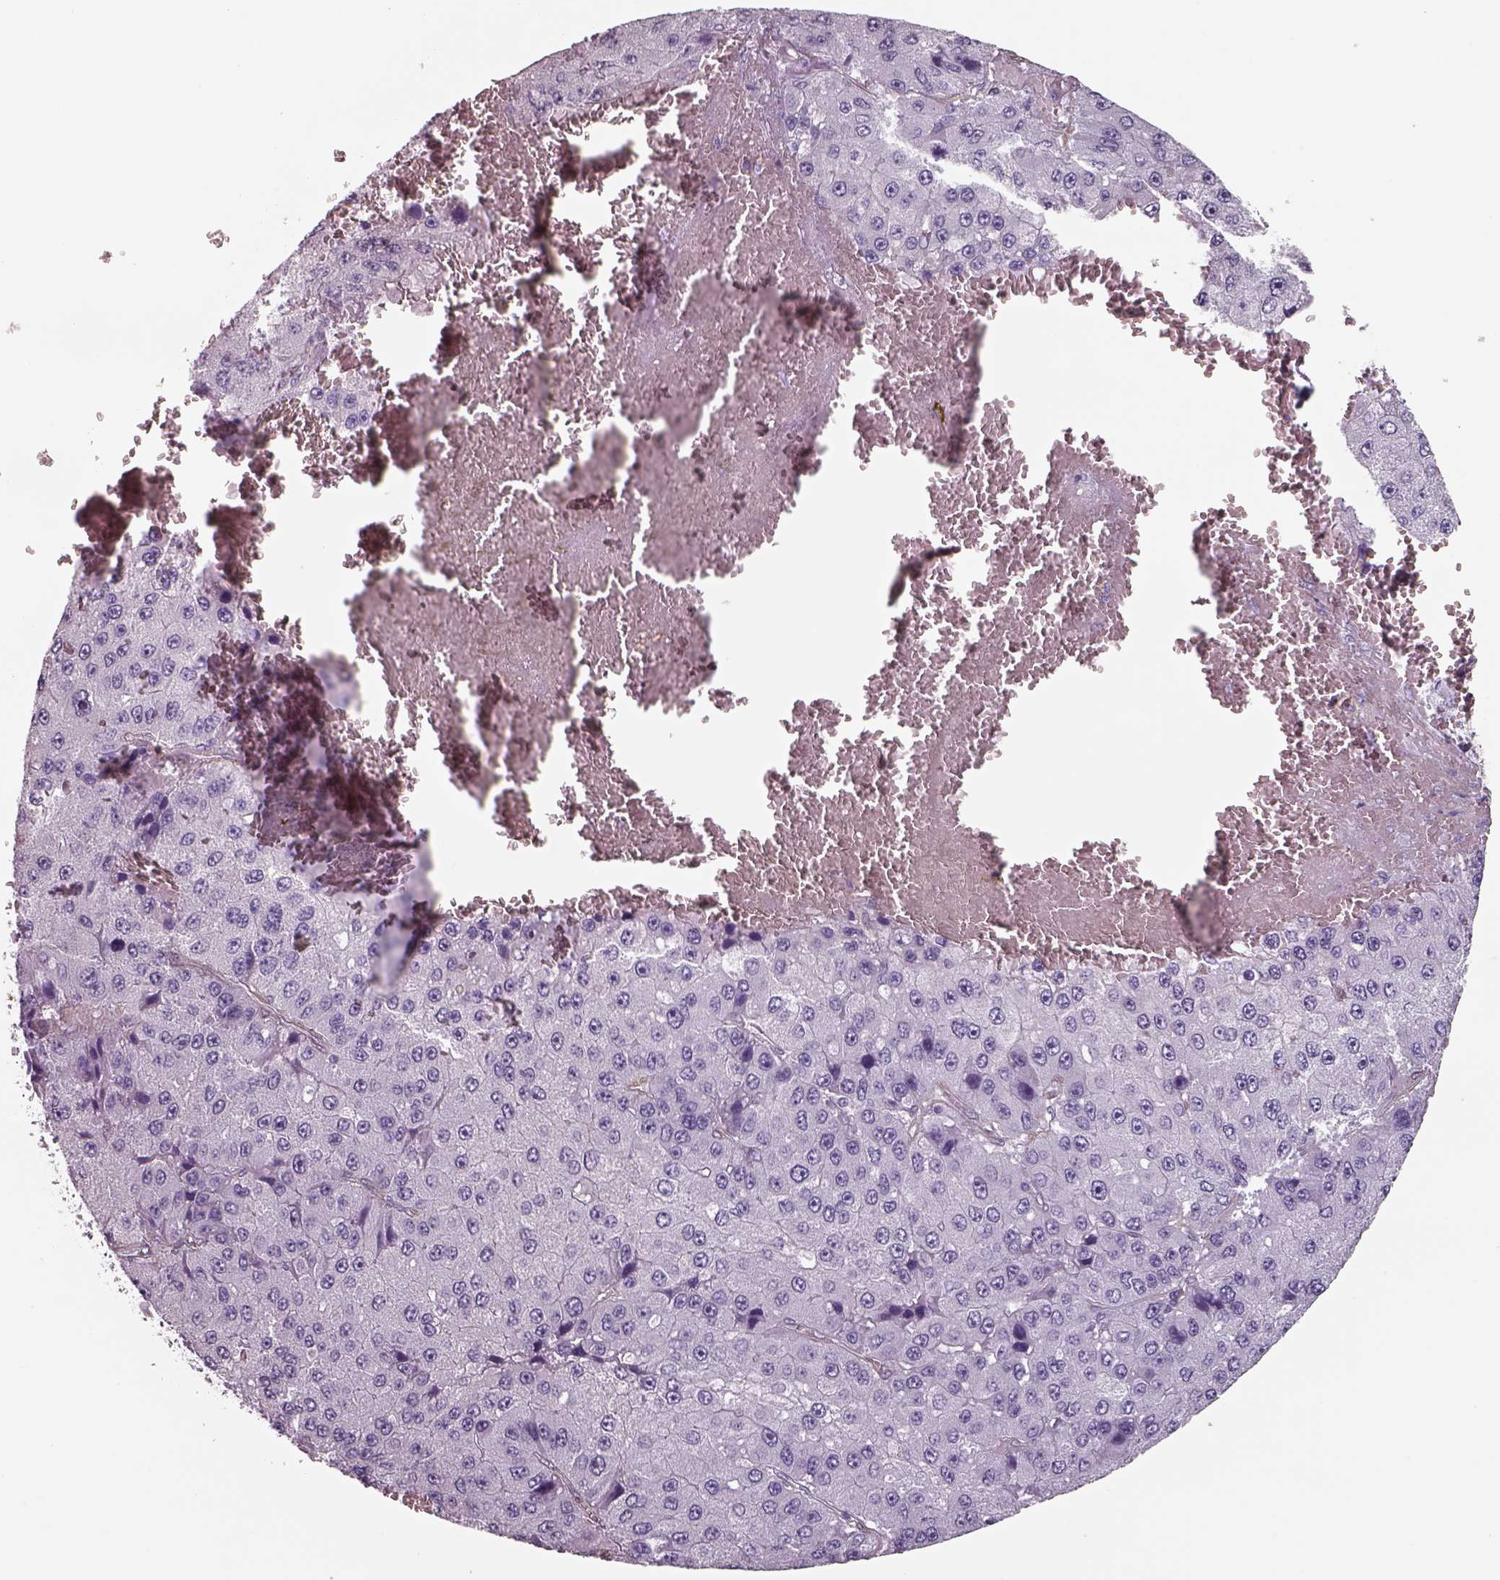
{"staining": {"intensity": "negative", "quantity": "none", "location": "none"}, "tissue": "liver cancer", "cell_type": "Tumor cells", "image_type": "cancer", "snomed": [{"axis": "morphology", "description": "Carcinoma, Hepatocellular, NOS"}, {"axis": "topography", "description": "Liver"}], "caption": "DAB (3,3'-diaminobenzidine) immunohistochemical staining of human liver hepatocellular carcinoma demonstrates no significant staining in tumor cells. (DAB (3,3'-diaminobenzidine) IHC, high magnification).", "gene": "ISYNA1", "patient": {"sex": "female", "age": 73}}